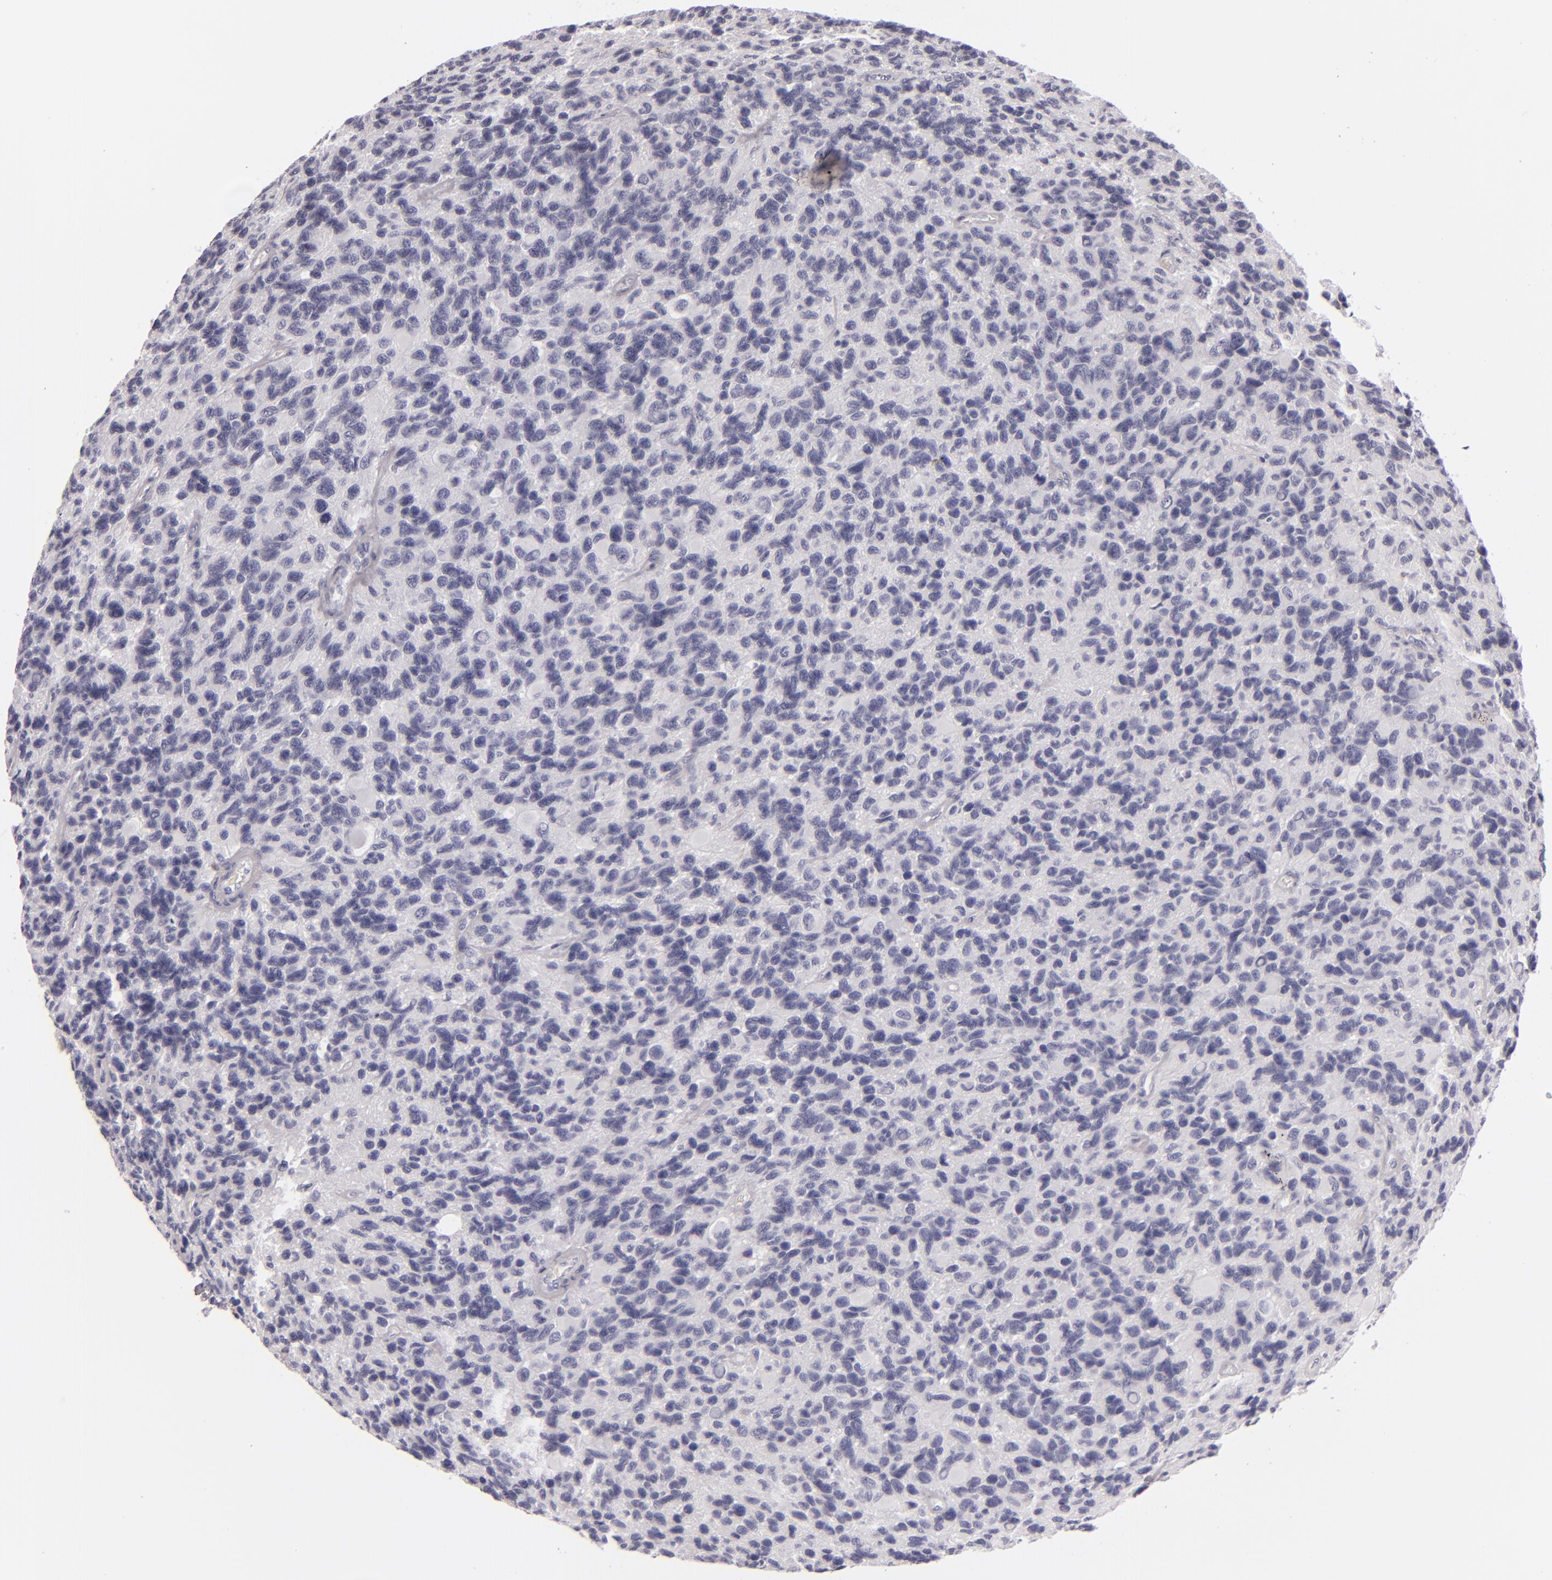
{"staining": {"intensity": "negative", "quantity": "none", "location": "none"}, "tissue": "glioma", "cell_type": "Tumor cells", "image_type": "cancer", "snomed": [{"axis": "morphology", "description": "Glioma, malignant, High grade"}, {"axis": "topography", "description": "Brain"}], "caption": "A high-resolution image shows immunohistochemistry (IHC) staining of malignant high-grade glioma, which exhibits no significant positivity in tumor cells.", "gene": "F13A1", "patient": {"sex": "male", "age": 77}}